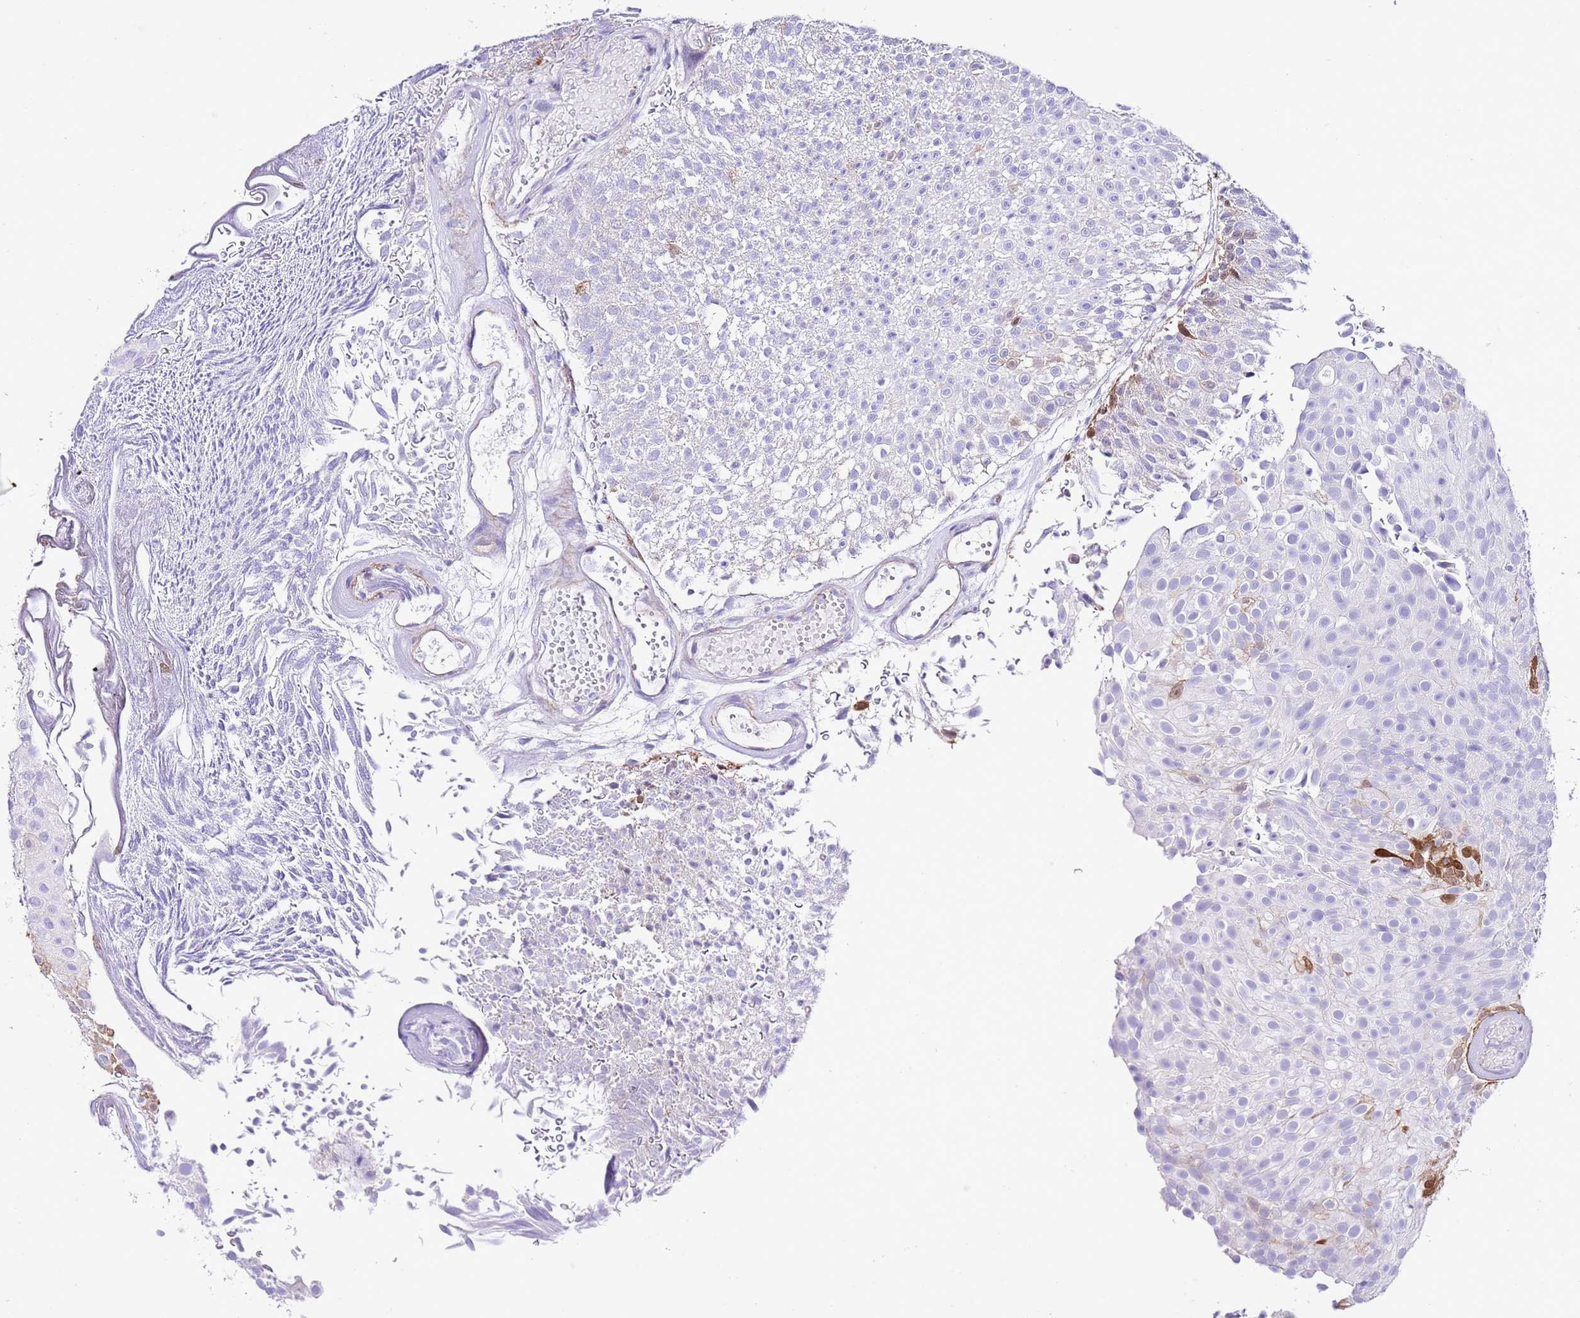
{"staining": {"intensity": "negative", "quantity": "none", "location": "none"}, "tissue": "urothelial cancer", "cell_type": "Tumor cells", "image_type": "cancer", "snomed": [{"axis": "morphology", "description": "Urothelial carcinoma, Low grade"}, {"axis": "topography", "description": "Urinary bladder"}], "caption": "Immunohistochemistry (IHC) of human urothelial cancer displays no expression in tumor cells.", "gene": "ALDH3A1", "patient": {"sex": "male", "age": 78}}